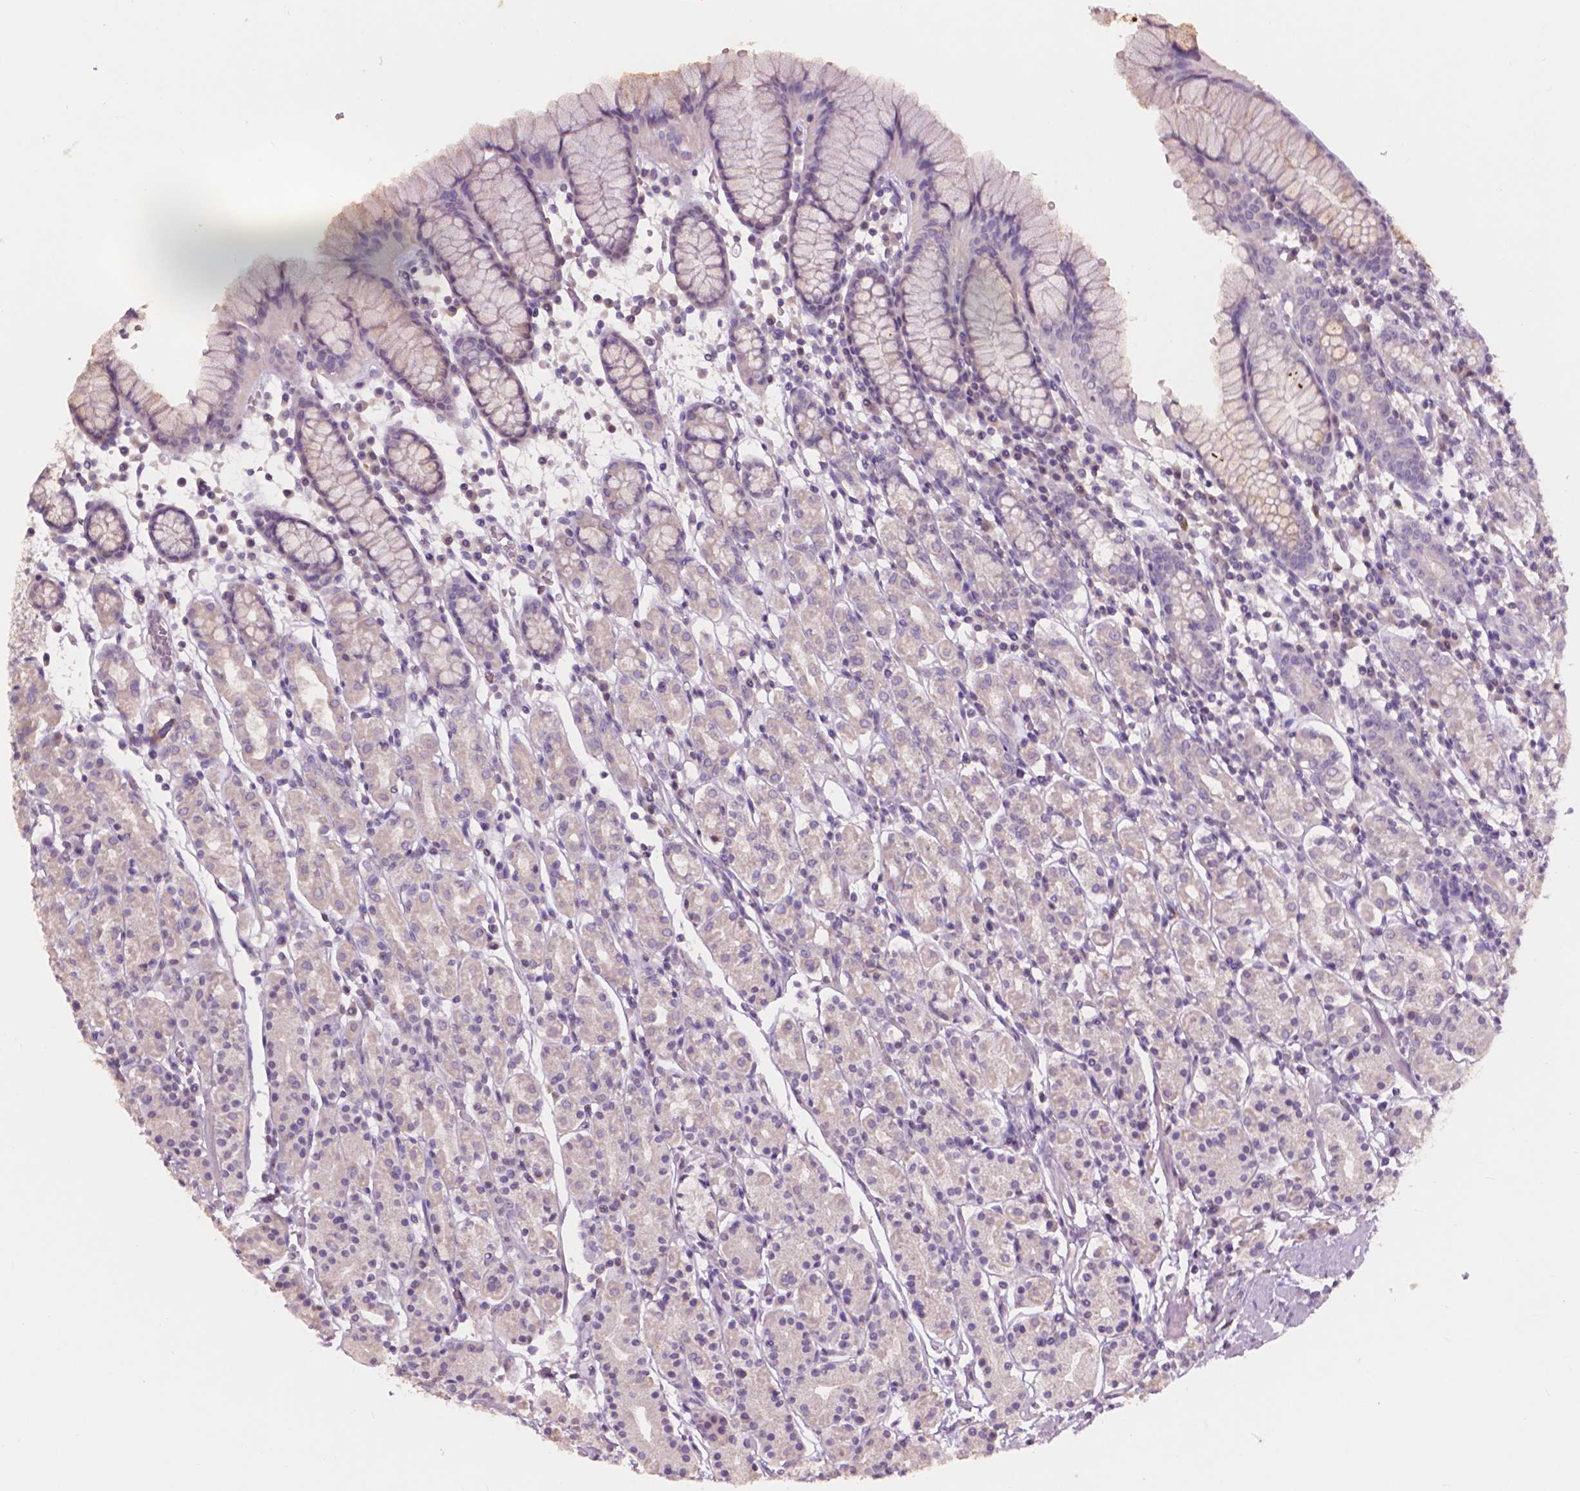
{"staining": {"intensity": "negative", "quantity": "none", "location": "none"}, "tissue": "stomach", "cell_type": "Glandular cells", "image_type": "normal", "snomed": [{"axis": "morphology", "description": "Normal tissue, NOS"}, {"axis": "topography", "description": "Stomach, upper"}, {"axis": "topography", "description": "Stomach"}], "caption": "DAB (3,3'-diaminobenzidine) immunohistochemical staining of normal stomach demonstrates no significant staining in glandular cells.", "gene": "ENO2", "patient": {"sex": "male", "age": 62}}